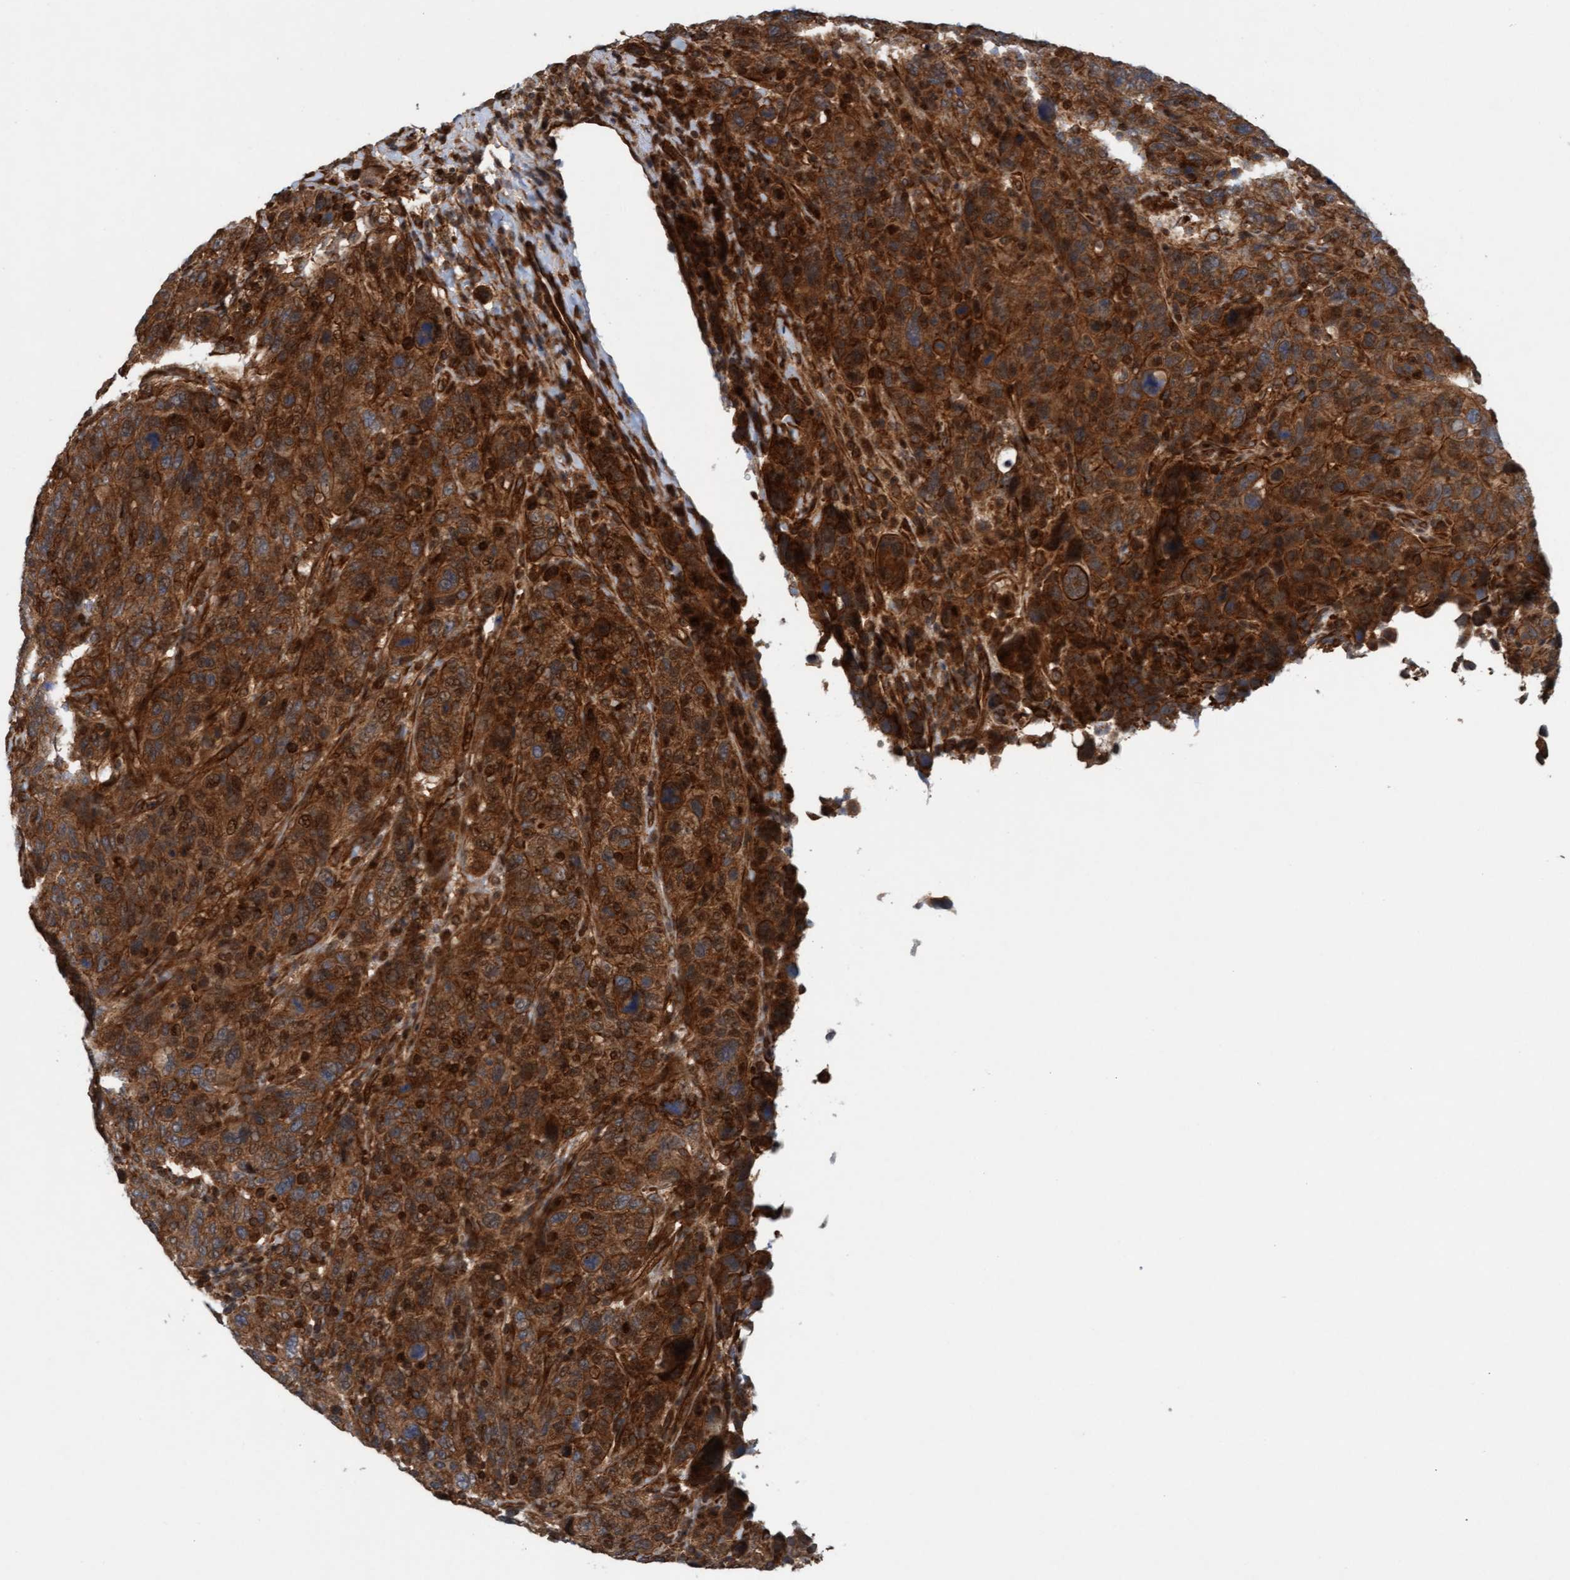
{"staining": {"intensity": "strong", "quantity": ">75%", "location": "cytoplasmic/membranous"}, "tissue": "breast cancer", "cell_type": "Tumor cells", "image_type": "cancer", "snomed": [{"axis": "morphology", "description": "Duct carcinoma"}, {"axis": "topography", "description": "Breast"}], "caption": "An image of human breast cancer (invasive ductal carcinoma) stained for a protein demonstrates strong cytoplasmic/membranous brown staining in tumor cells.", "gene": "ERAL1", "patient": {"sex": "female", "age": 37}}